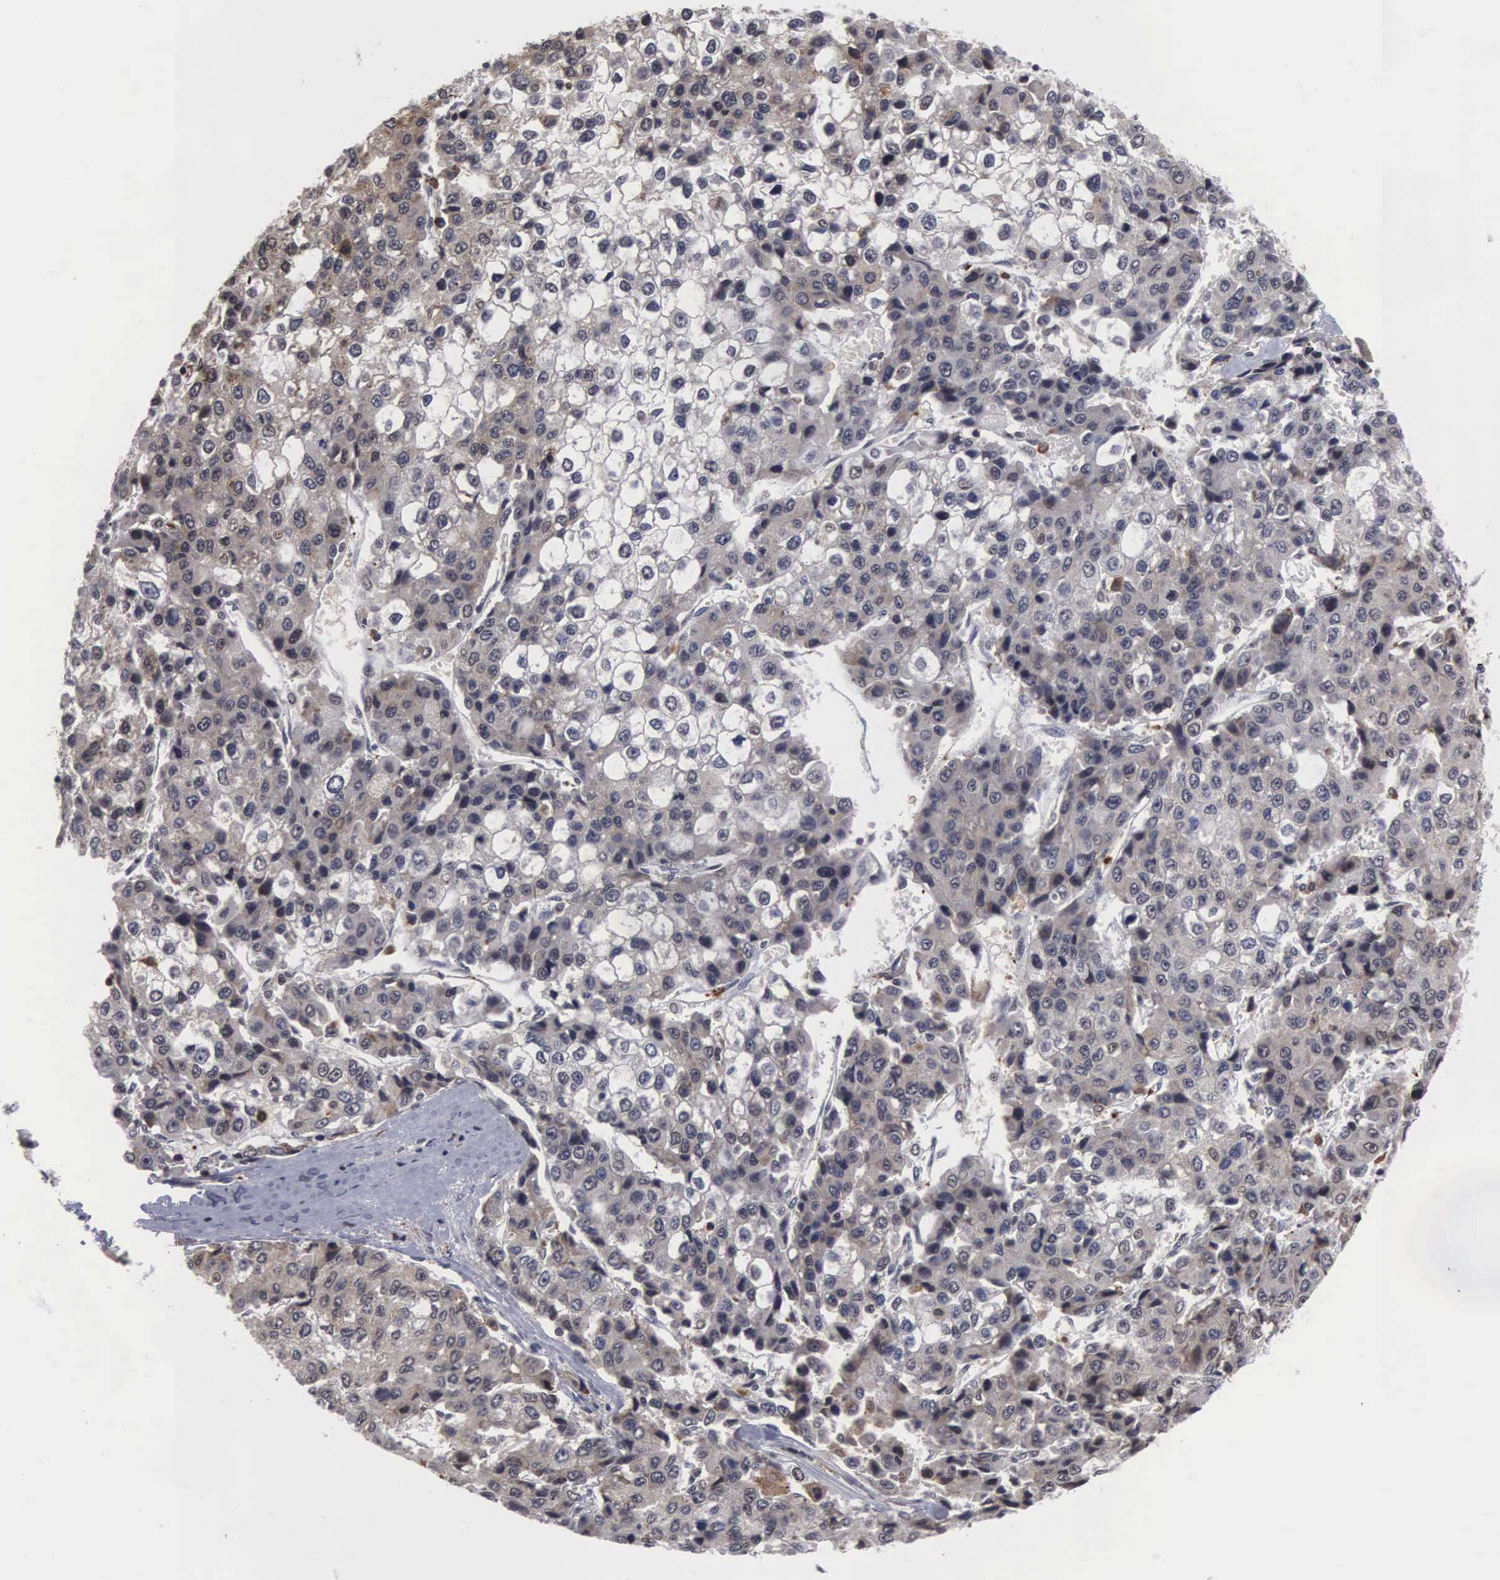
{"staining": {"intensity": "weak", "quantity": "25%-75%", "location": "cytoplasmic/membranous"}, "tissue": "liver cancer", "cell_type": "Tumor cells", "image_type": "cancer", "snomed": [{"axis": "morphology", "description": "Carcinoma, Hepatocellular, NOS"}, {"axis": "topography", "description": "Liver"}], "caption": "The immunohistochemical stain shows weak cytoplasmic/membranous staining in tumor cells of hepatocellular carcinoma (liver) tissue.", "gene": "TRMT5", "patient": {"sex": "female", "age": 66}}